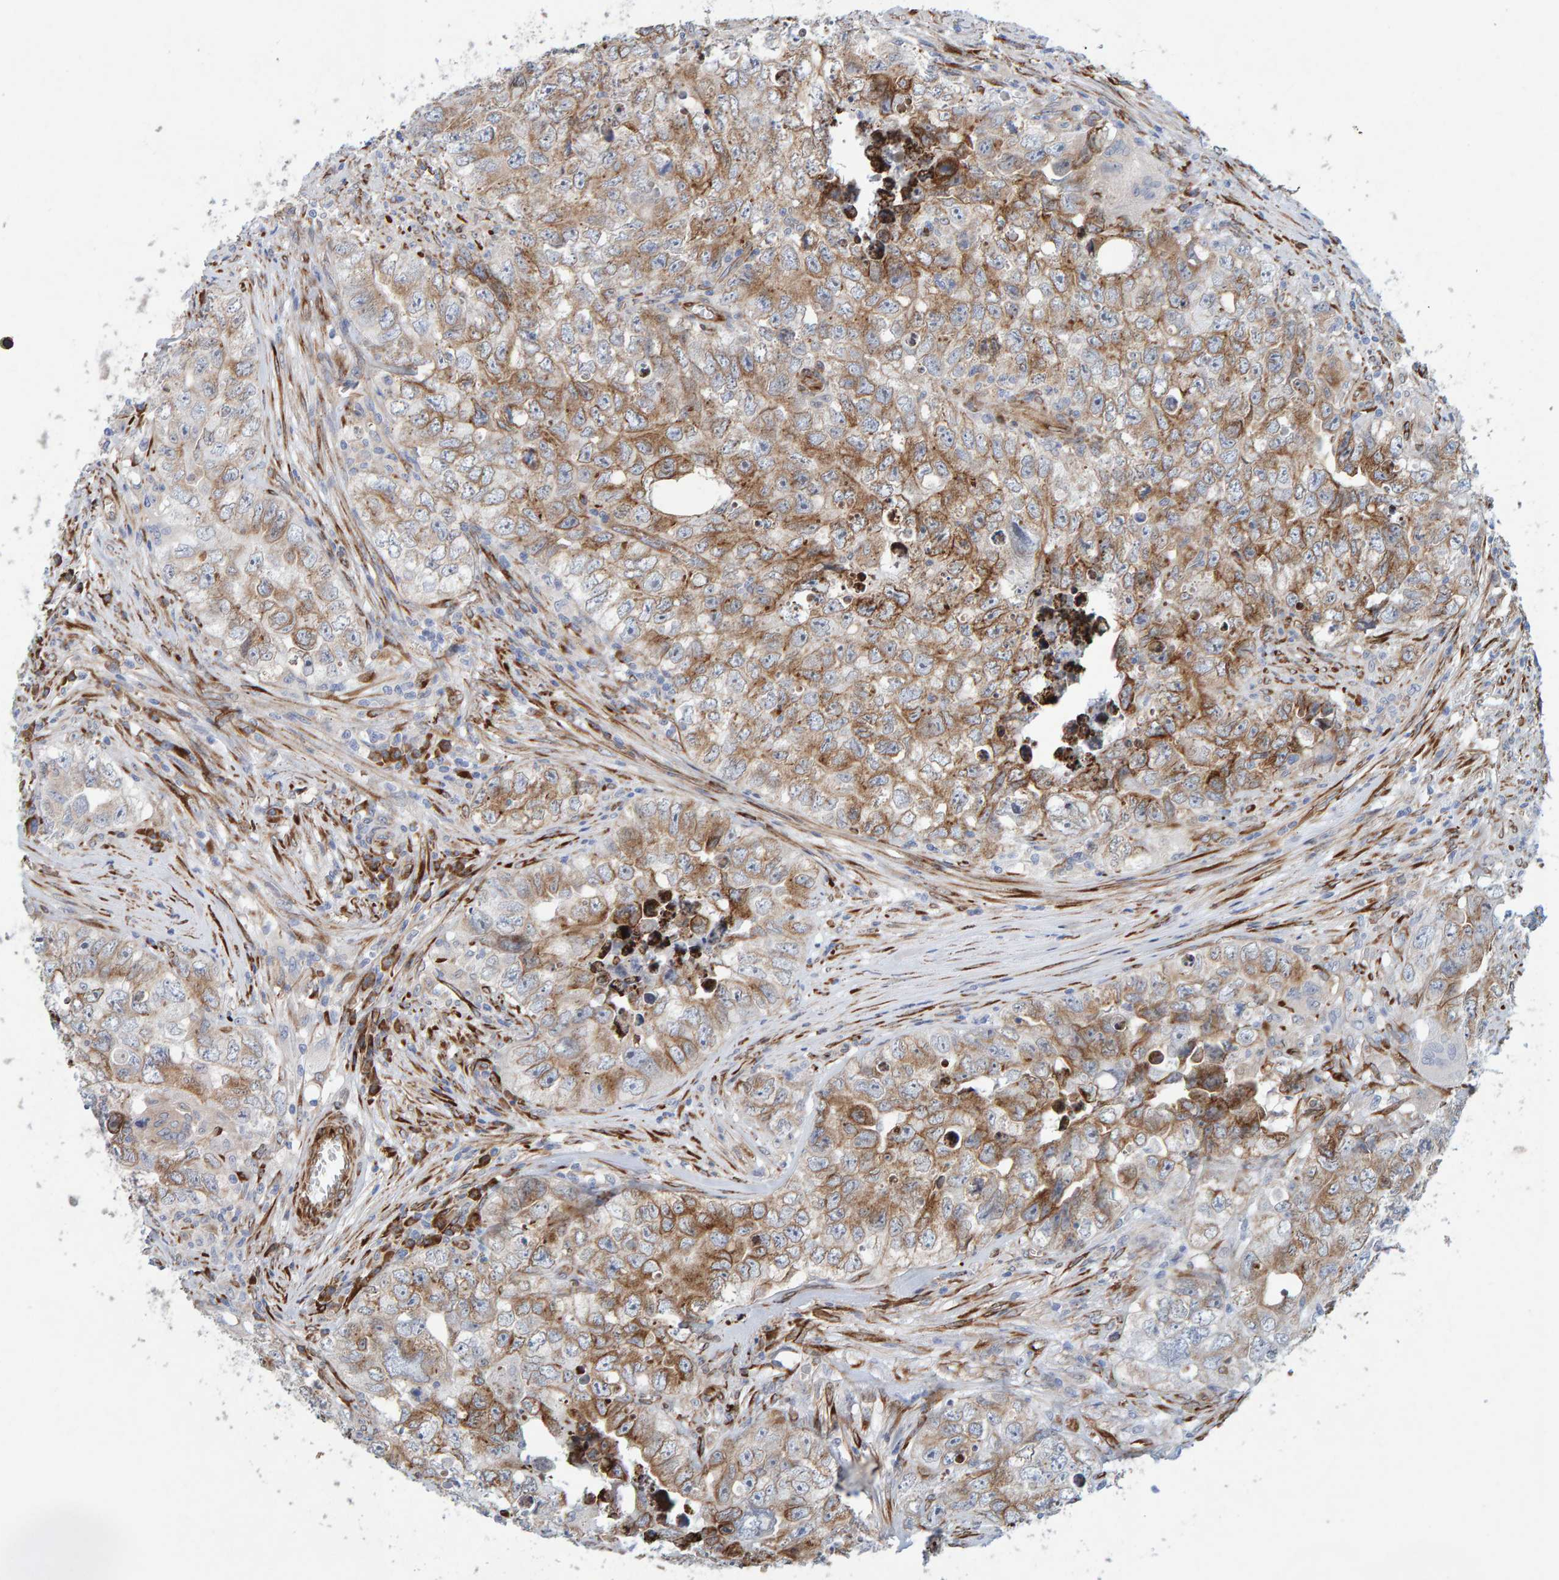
{"staining": {"intensity": "moderate", "quantity": ">75%", "location": "cytoplasmic/membranous"}, "tissue": "testis cancer", "cell_type": "Tumor cells", "image_type": "cancer", "snomed": [{"axis": "morphology", "description": "Seminoma, NOS"}, {"axis": "morphology", "description": "Carcinoma, Embryonal, NOS"}, {"axis": "topography", "description": "Testis"}], "caption": "Moderate cytoplasmic/membranous protein staining is present in approximately >75% of tumor cells in embryonal carcinoma (testis). Nuclei are stained in blue.", "gene": "MMP16", "patient": {"sex": "male", "age": 43}}